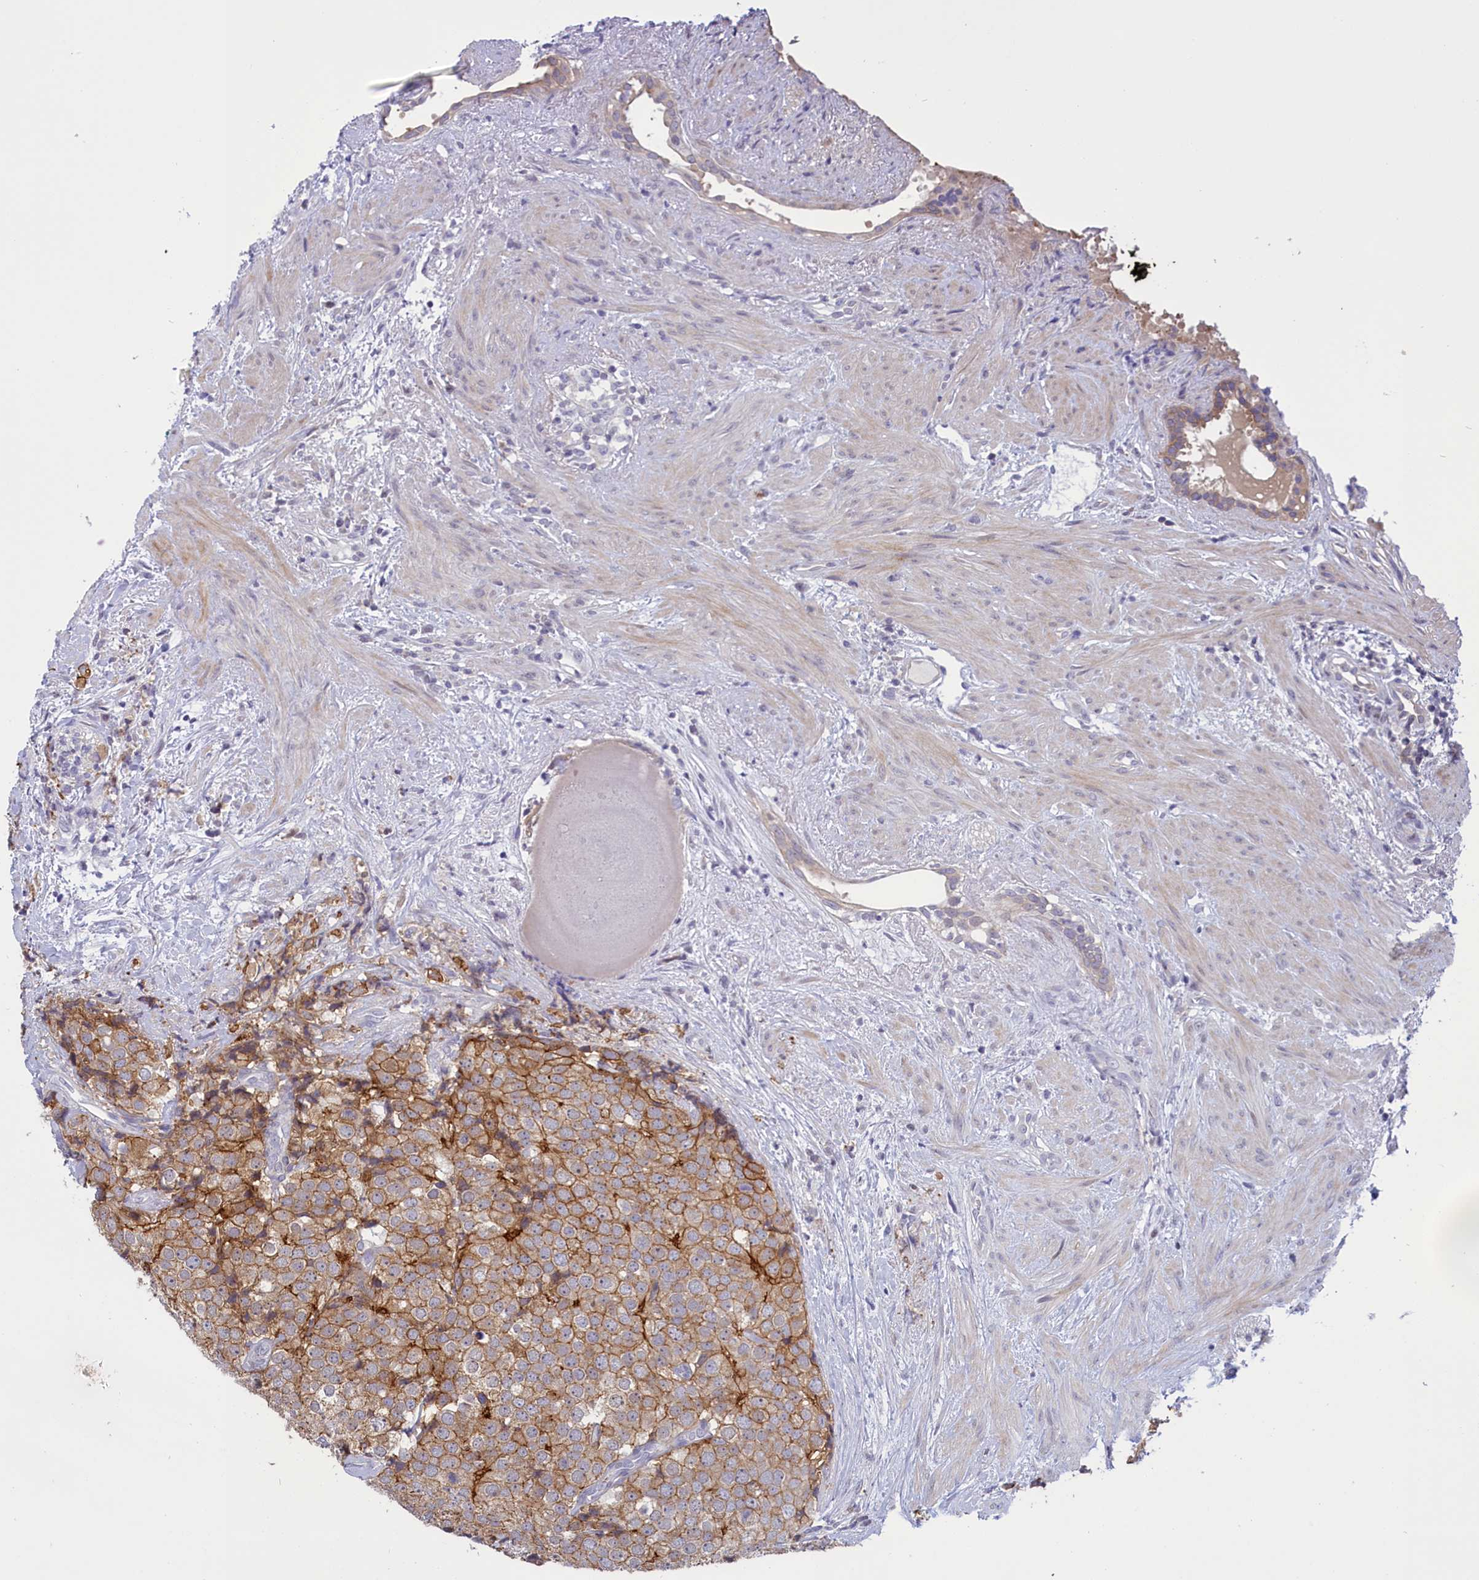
{"staining": {"intensity": "moderate", "quantity": "25%-75%", "location": "cytoplasmic/membranous"}, "tissue": "prostate cancer", "cell_type": "Tumor cells", "image_type": "cancer", "snomed": [{"axis": "morphology", "description": "Adenocarcinoma, High grade"}, {"axis": "topography", "description": "Prostate"}], "caption": "Human prostate cancer stained with a protein marker exhibits moderate staining in tumor cells.", "gene": "CORO2A", "patient": {"sex": "male", "age": 49}}